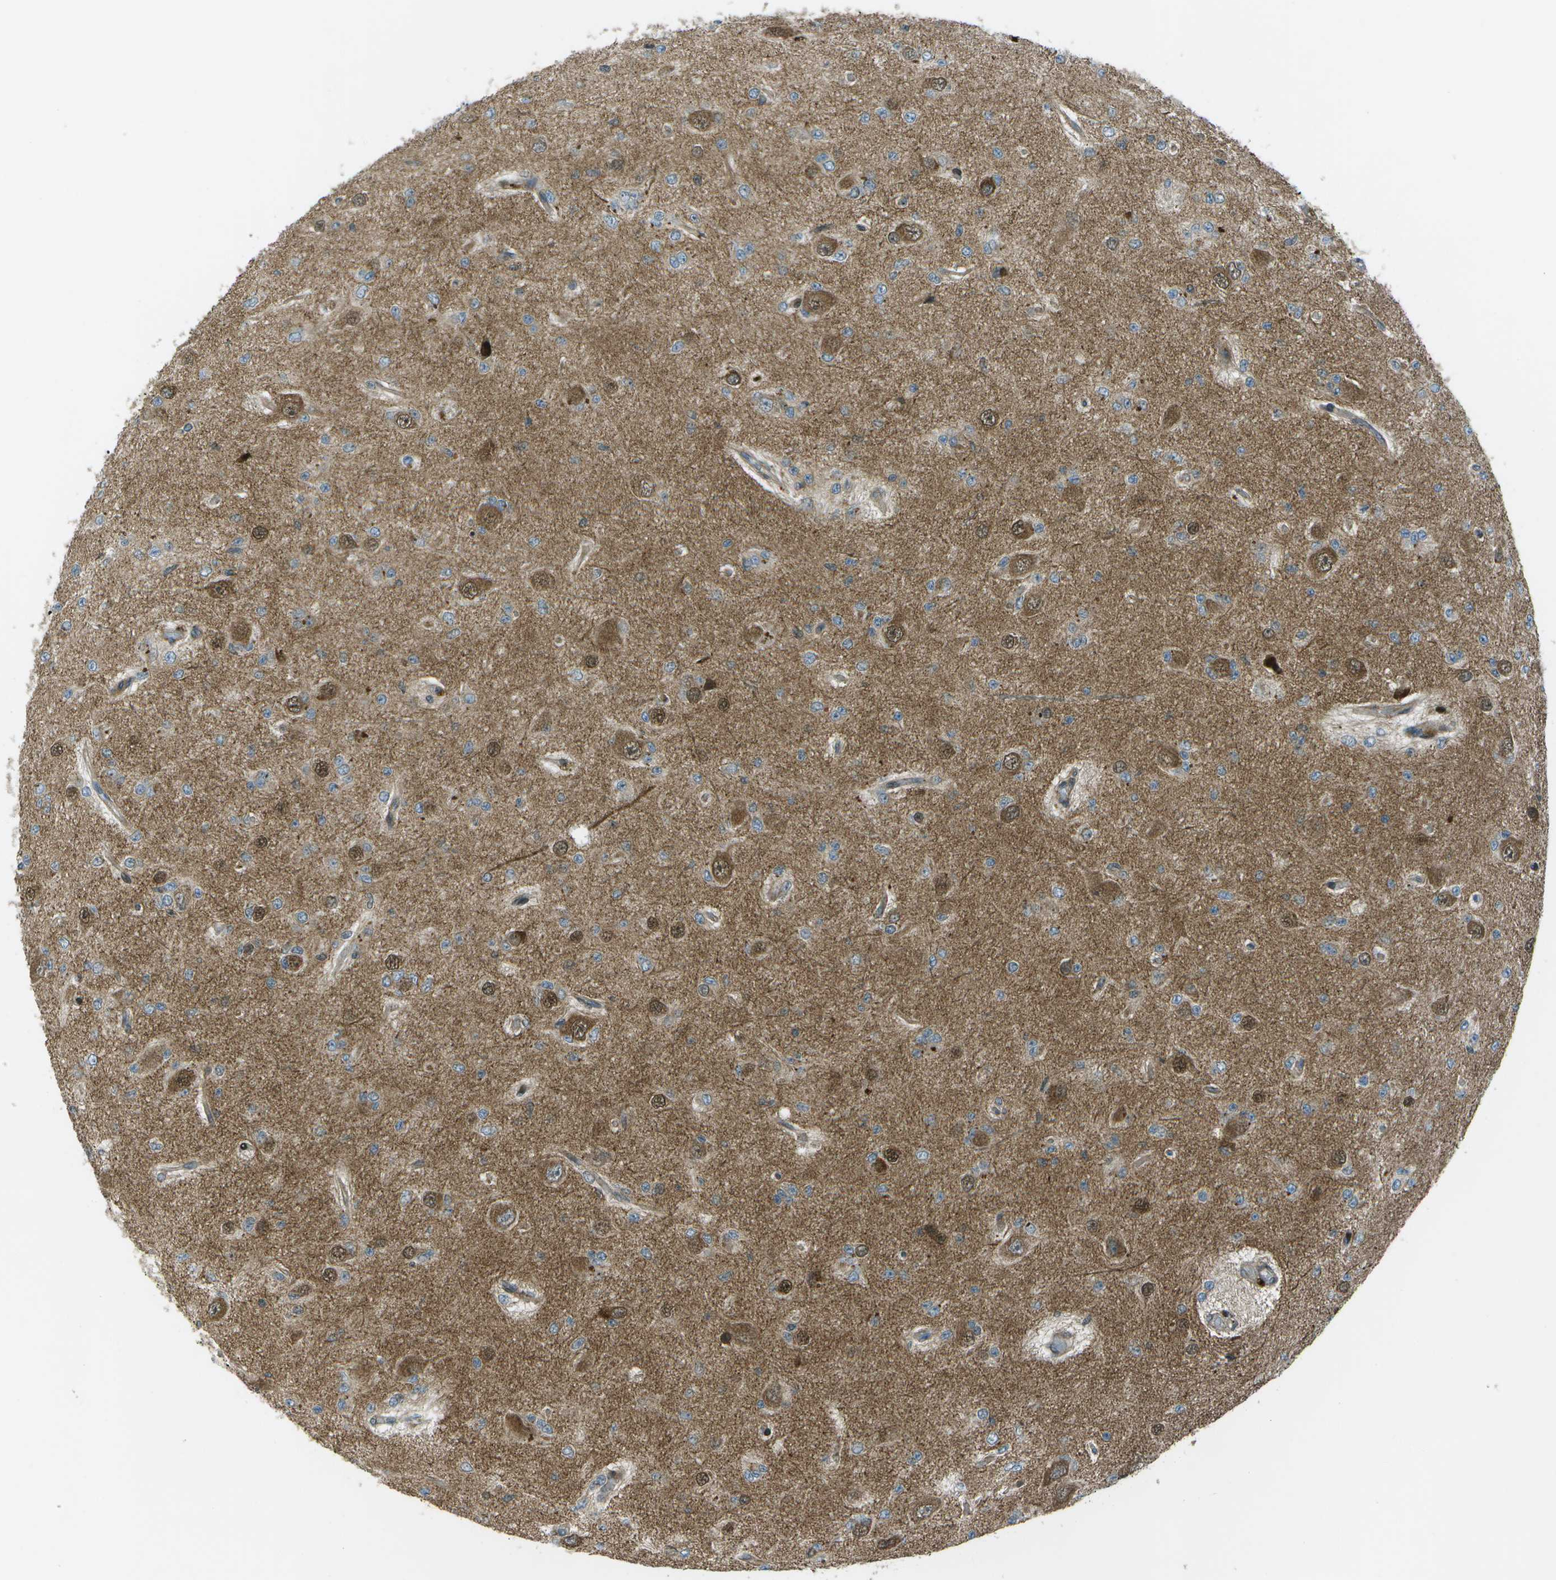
{"staining": {"intensity": "moderate", "quantity": "25%-75%", "location": "cytoplasmic/membranous"}, "tissue": "glioma", "cell_type": "Tumor cells", "image_type": "cancer", "snomed": [{"axis": "morphology", "description": "Glioma, malignant, Low grade"}, {"axis": "topography", "description": "Brain"}], "caption": "Protein analysis of malignant low-grade glioma tissue displays moderate cytoplasmic/membranous staining in about 25%-75% of tumor cells.", "gene": "TMEM19", "patient": {"sex": "male", "age": 38}}